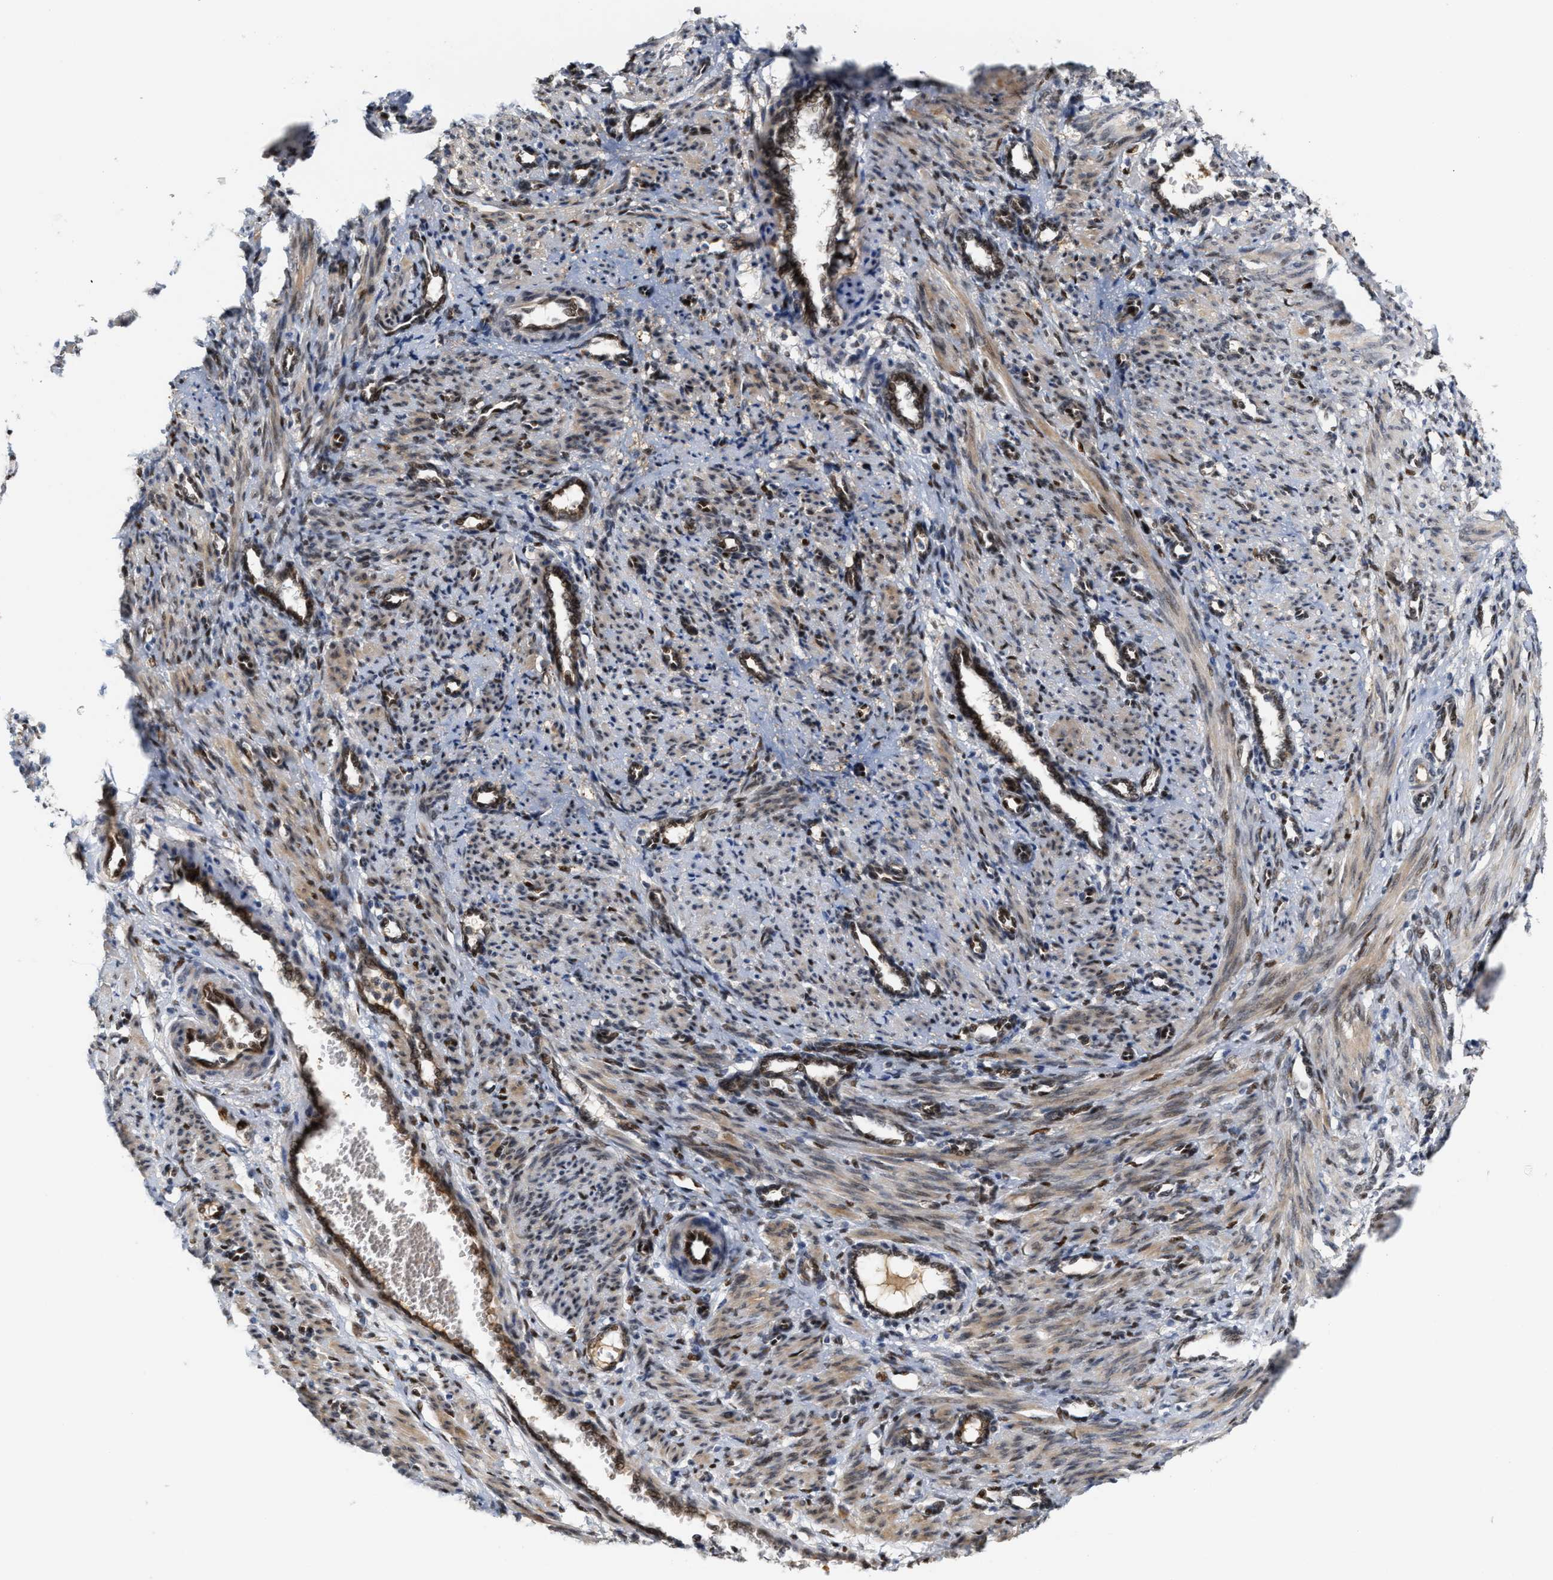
{"staining": {"intensity": "negative", "quantity": "none", "location": "none"}, "tissue": "smooth muscle", "cell_type": "Smooth muscle cells", "image_type": "normal", "snomed": [{"axis": "morphology", "description": "Normal tissue, NOS"}, {"axis": "topography", "description": "Endometrium"}], "caption": "This is a photomicrograph of IHC staining of normal smooth muscle, which shows no positivity in smooth muscle cells.", "gene": "TCF4", "patient": {"sex": "female", "age": 33}}